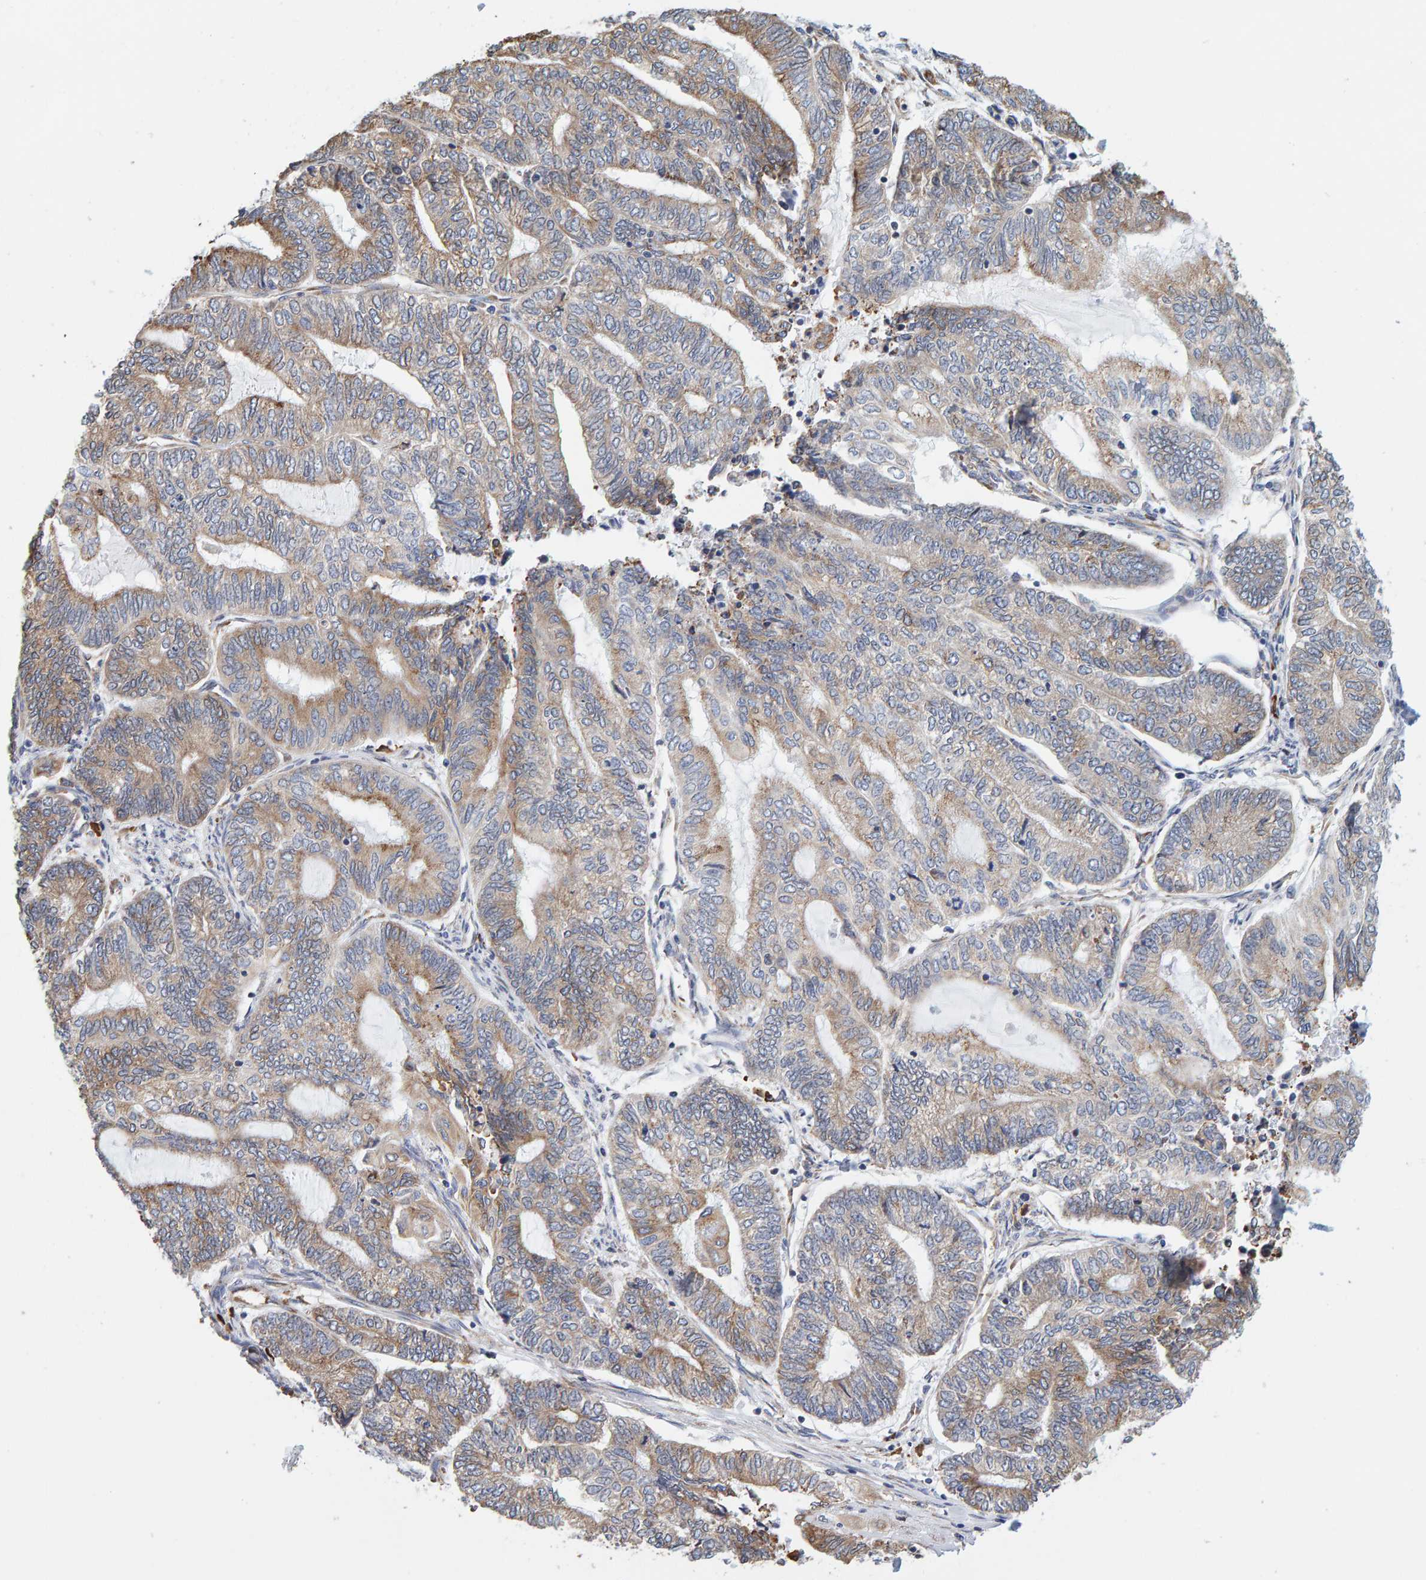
{"staining": {"intensity": "moderate", "quantity": "25%-75%", "location": "cytoplasmic/membranous"}, "tissue": "endometrial cancer", "cell_type": "Tumor cells", "image_type": "cancer", "snomed": [{"axis": "morphology", "description": "Adenocarcinoma, NOS"}, {"axis": "topography", "description": "Uterus"}, {"axis": "topography", "description": "Endometrium"}], "caption": "The immunohistochemical stain highlights moderate cytoplasmic/membranous expression in tumor cells of endometrial adenocarcinoma tissue. (DAB IHC, brown staining for protein, blue staining for nuclei).", "gene": "SGPL1", "patient": {"sex": "female", "age": 70}}